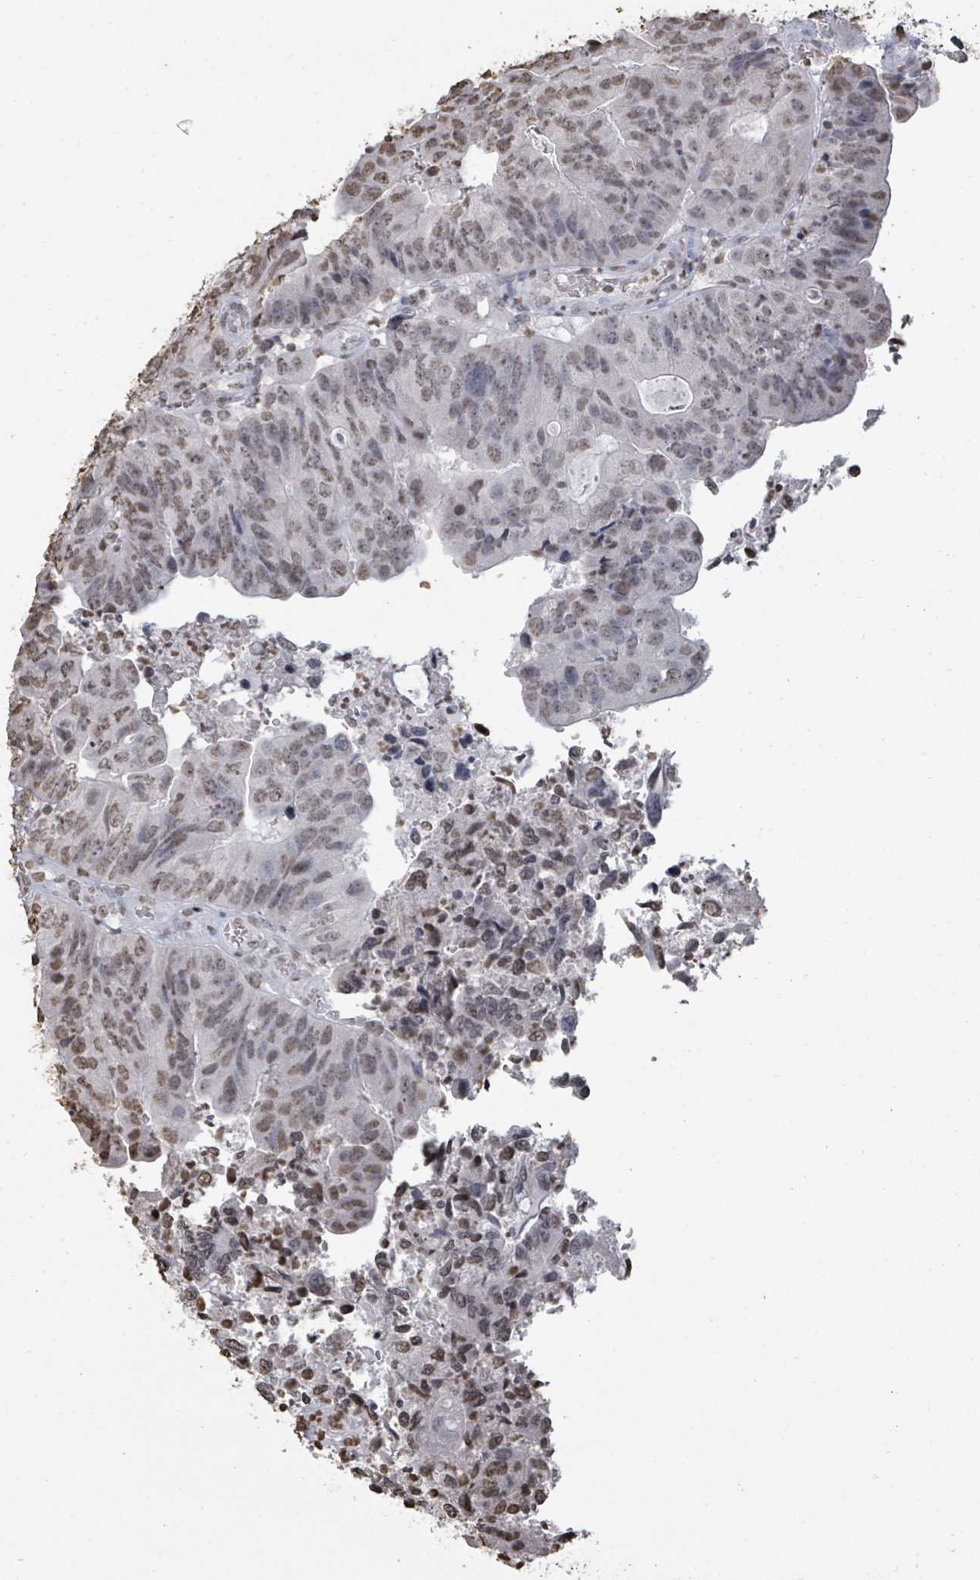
{"staining": {"intensity": "weak", "quantity": "25%-75%", "location": "nuclear"}, "tissue": "colorectal cancer", "cell_type": "Tumor cells", "image_type": "cancer", "snomed": [{"axis": "morphology", "description": "Adenocarcinoma, NOS"}, {"axis": "topography", "description": "Colon"}], "caption": "A brown stain shows weak nuclear expression of a protein in human colorectal cancer tumor cells. The staining was performed using DAB (3,3'-diaminobenzidine) to visualize the protein expression in brown, while the nuclei were stained in blue with hematoxylin (Magnification: 20x).", "gene": "MRPS12", "patient": {"sex": "female", "age": 67}}